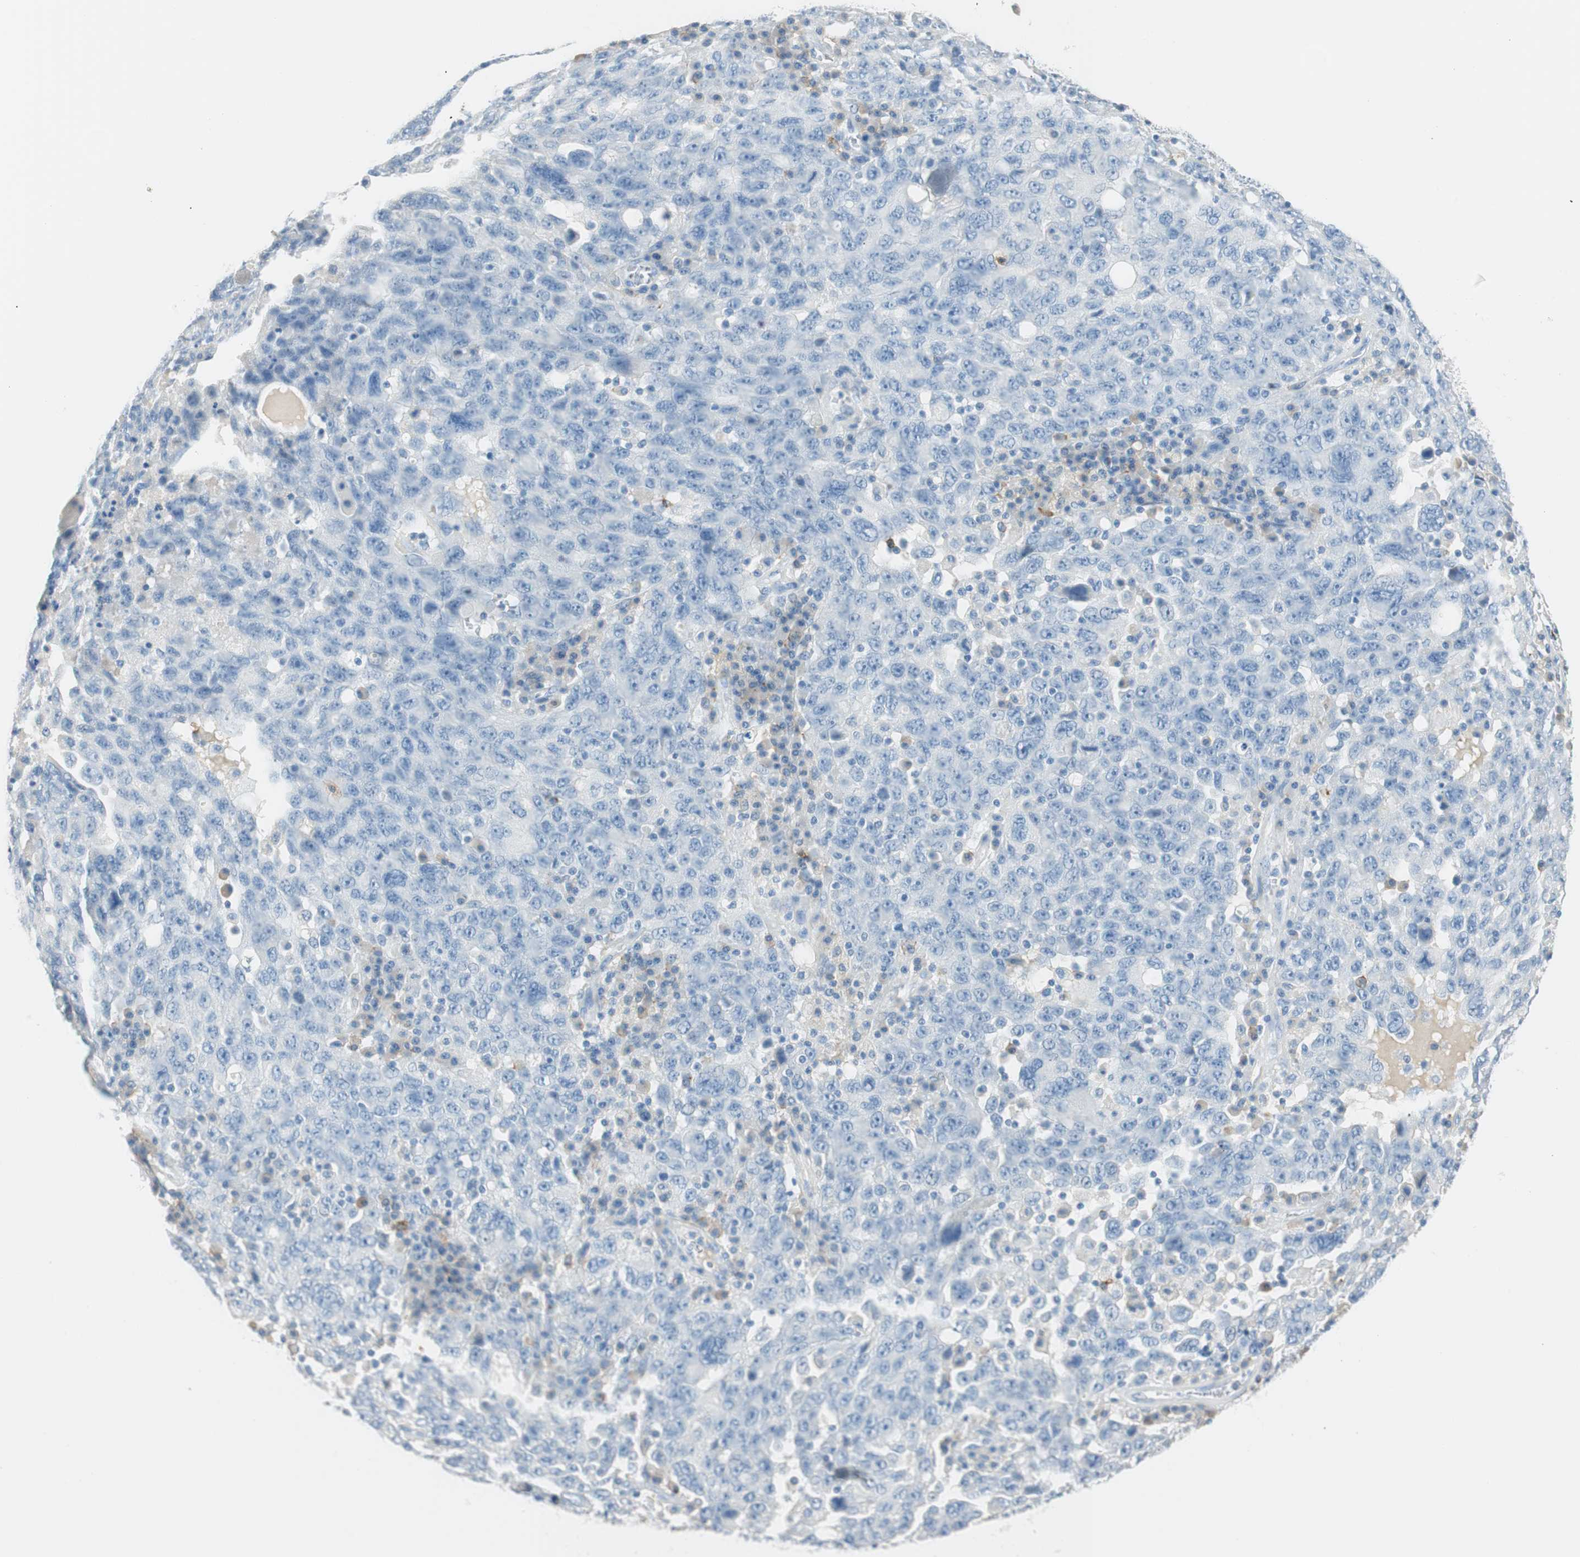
{"staining": {"intensity": "negative", "quantity": "none", "location": "none"}, "tissue": "ovarian cancer", "cell_type": "Tumor cells", "image_type": "cancer", "snomed": [{"axis": "morphology", "description": "Carcinoma, endometroid"}, {"axis": "topography", "description": "Ovary"}], "caption": "Immunohistochemistry photomicrograph of ovarian cancer (endometroid carcinoma) stained for a protein (brown), which reveals no expression in tumor cells.", "gene": "TNFRSF13C", "patient": {"sex": "female", "age": 62}}